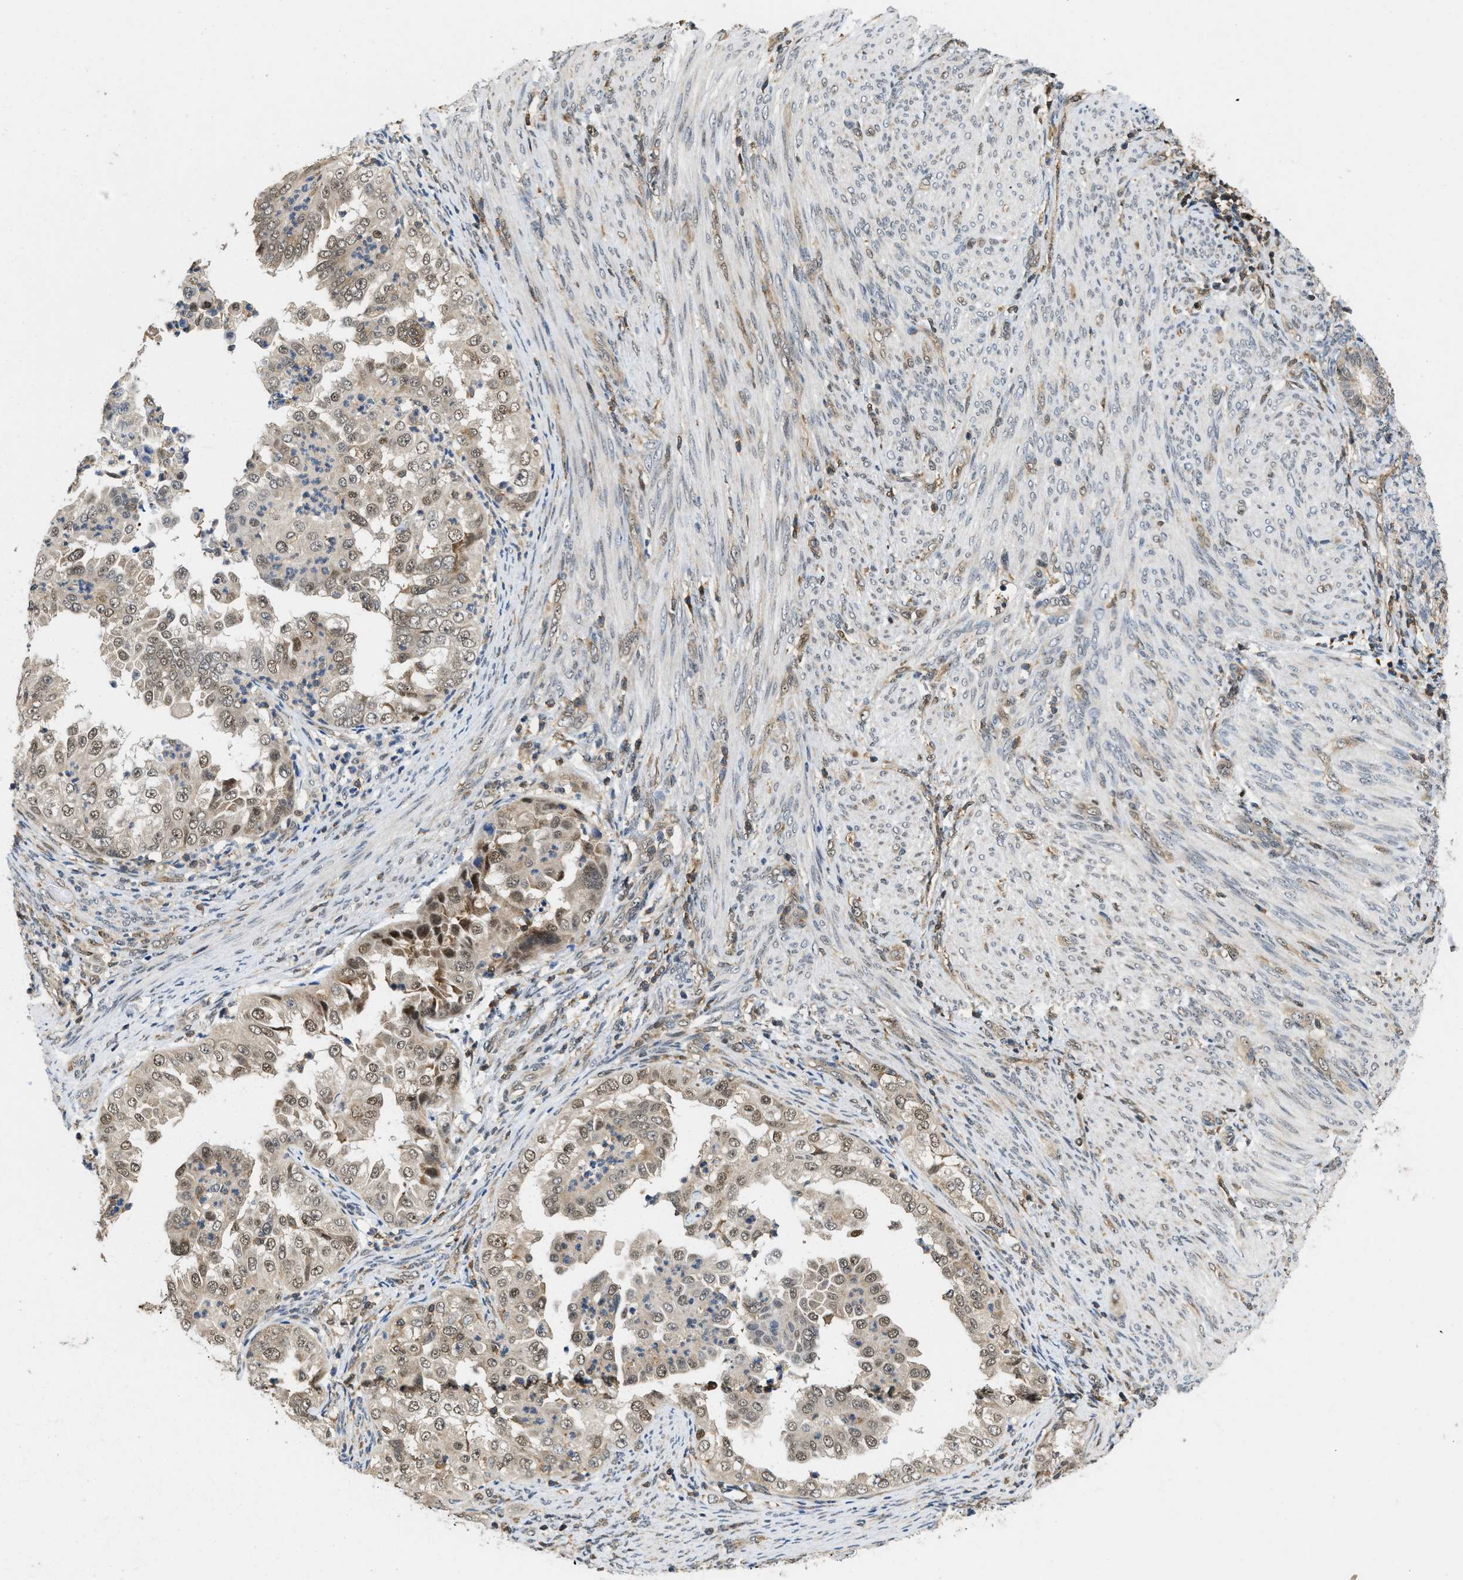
{"staining": {"intensity": "weak", "quantity": "25%-75%", "location": "cytoplasmic/membranous,nuclear"}, "tissue": "endometrial cancer", "cell_type": "Tumor cells", "image_type": "cancer", "snomed": [{"axis": "morphology", "description": "Adenocarcinoma, NOS"}, {"axis": "topography", "description": "Endometrium"}], "caption": "Endometrial cancer tissue reveals weak cytoplasmic/membranous and nuclear expression in about 25%-75% of tumor cells, visualized by immunohistochemistry.", "gene": "ATF7IP", "patient": {"sex": "female", "age": 85}}